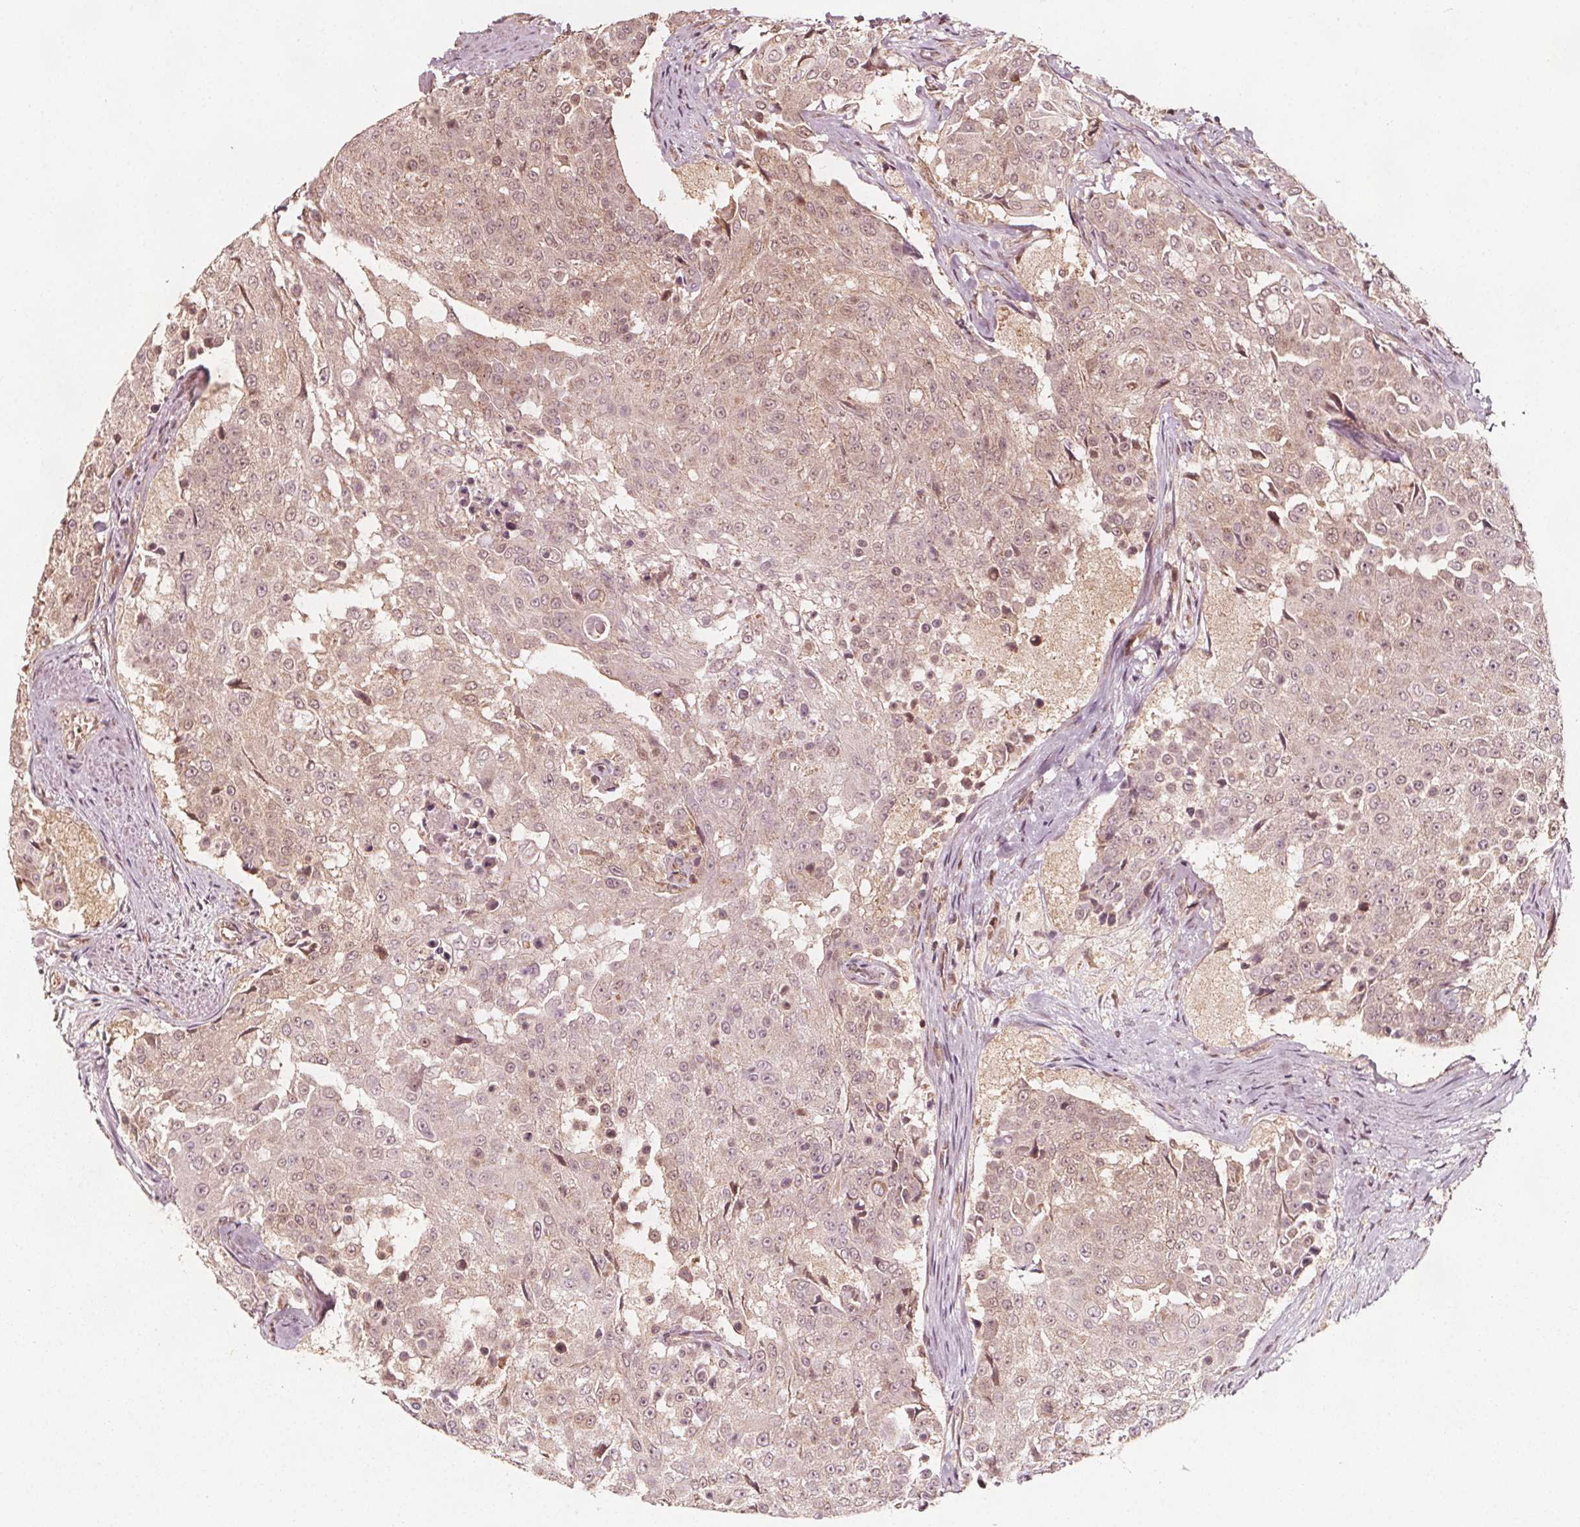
{"staining": {"intensity": "weak", "quantity": ">75%", "location": "cytoplasmic/membranous"}, "tissue": "urothelial cancer", "cell_type": "Tumor cells", "image_type": "cancer", "snomed": [{"axis": "morphology", "description": "Urothelial carcinoma, High grade"}, {"axis": "topography", "description": "Urinary bladder"}], "caption": "Human urothelial cancer stained with a protein marker demonstrates weak staining in tumor cells.", "gene": "AIP", "patient": {"sex": "female", "age": 63}}